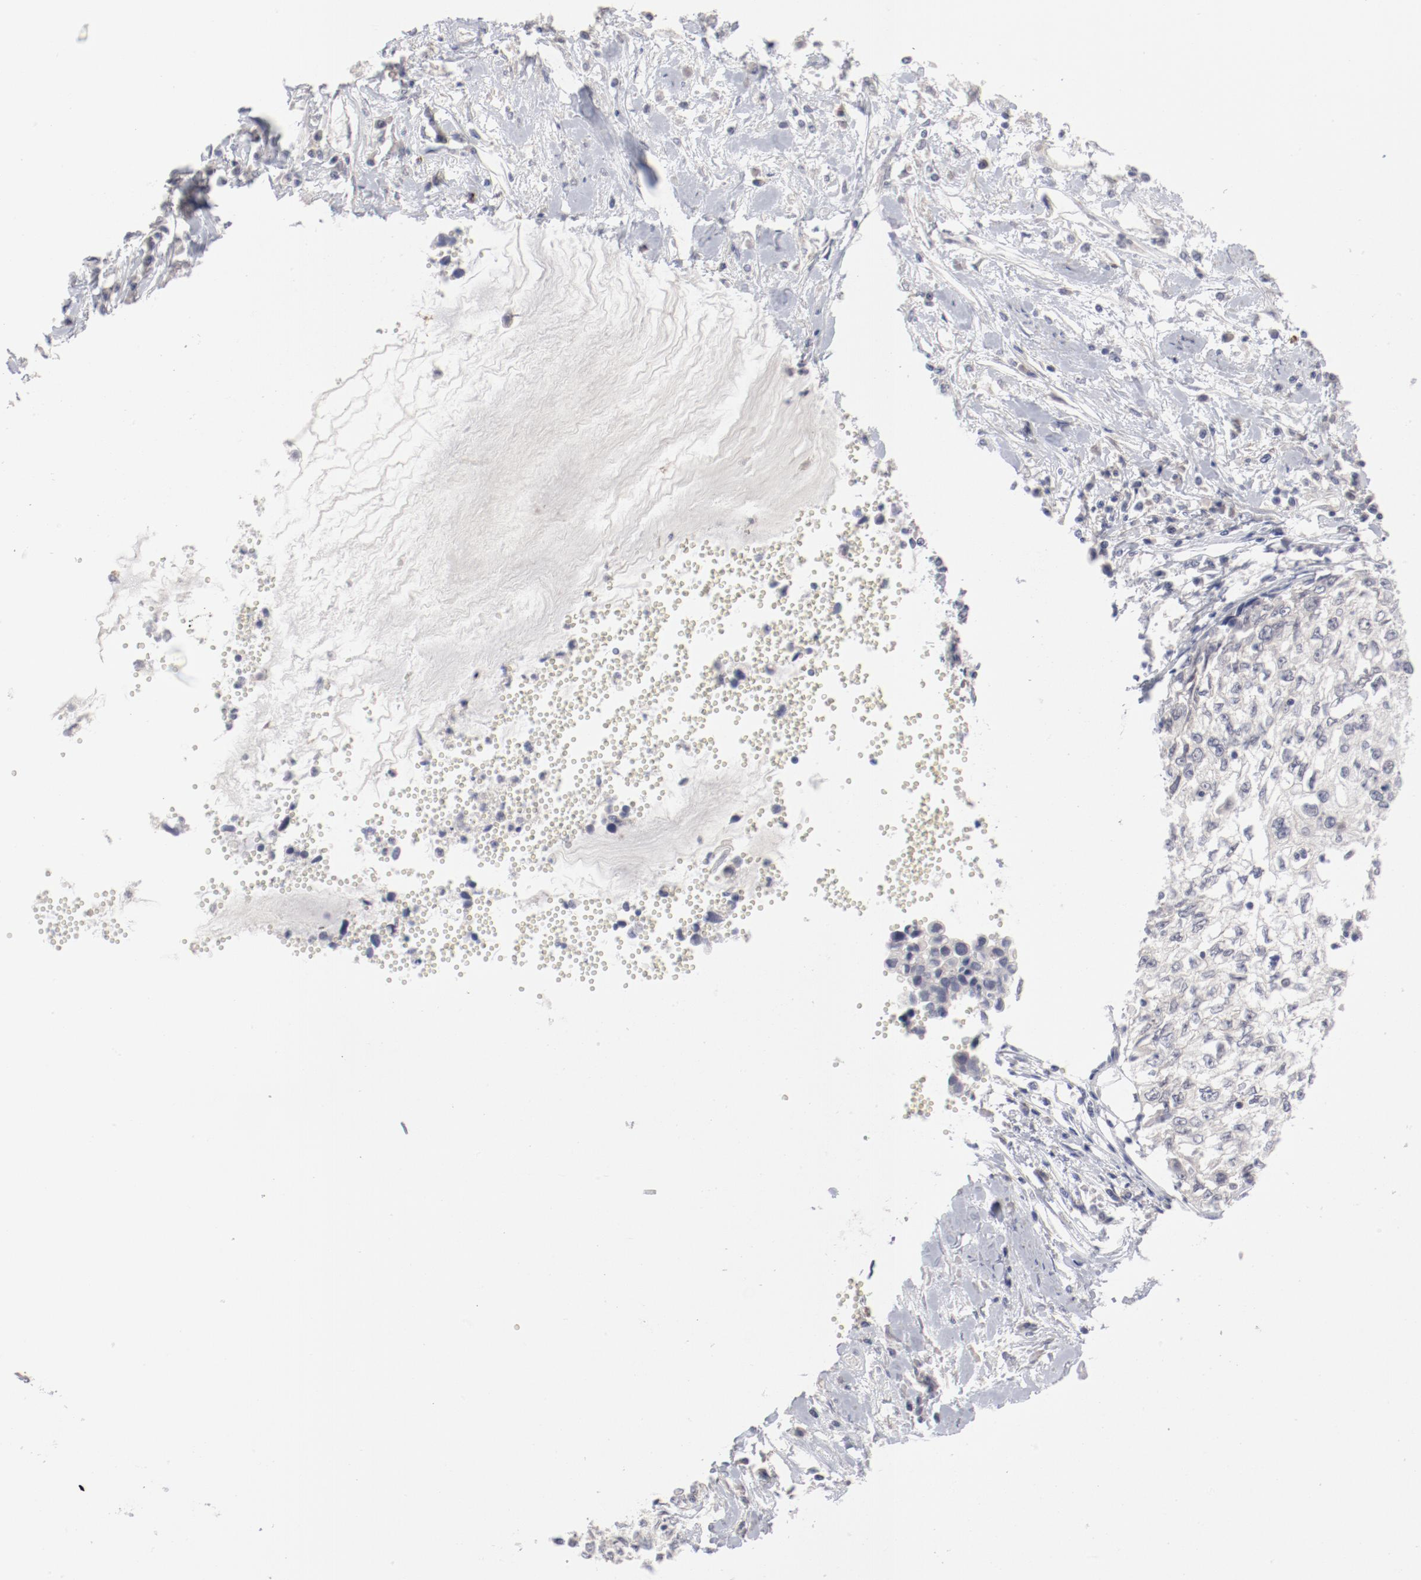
{"staining": {"intensity": "negative", "quantity": "none", "location": "none"}, "tissue": "cervical cancer", "cell_type": "Tumor cells", "image_type": "cancer", "snomed": [{"axis": "morphology", "description": "Normal tissue, NOS"}, {"axis": "morphology", "description": "Squamous cell carcinoma, NOS"}, {"axis": "topography", "description": "Cervix"}], "caption": "Human cervical squamous cell carcinoma stained for a protein using immunohistochemistry exhibits no positivity in tumor cells.", "gene": "SH3BGR", "patient": {"sex": "female", "age": 45}}